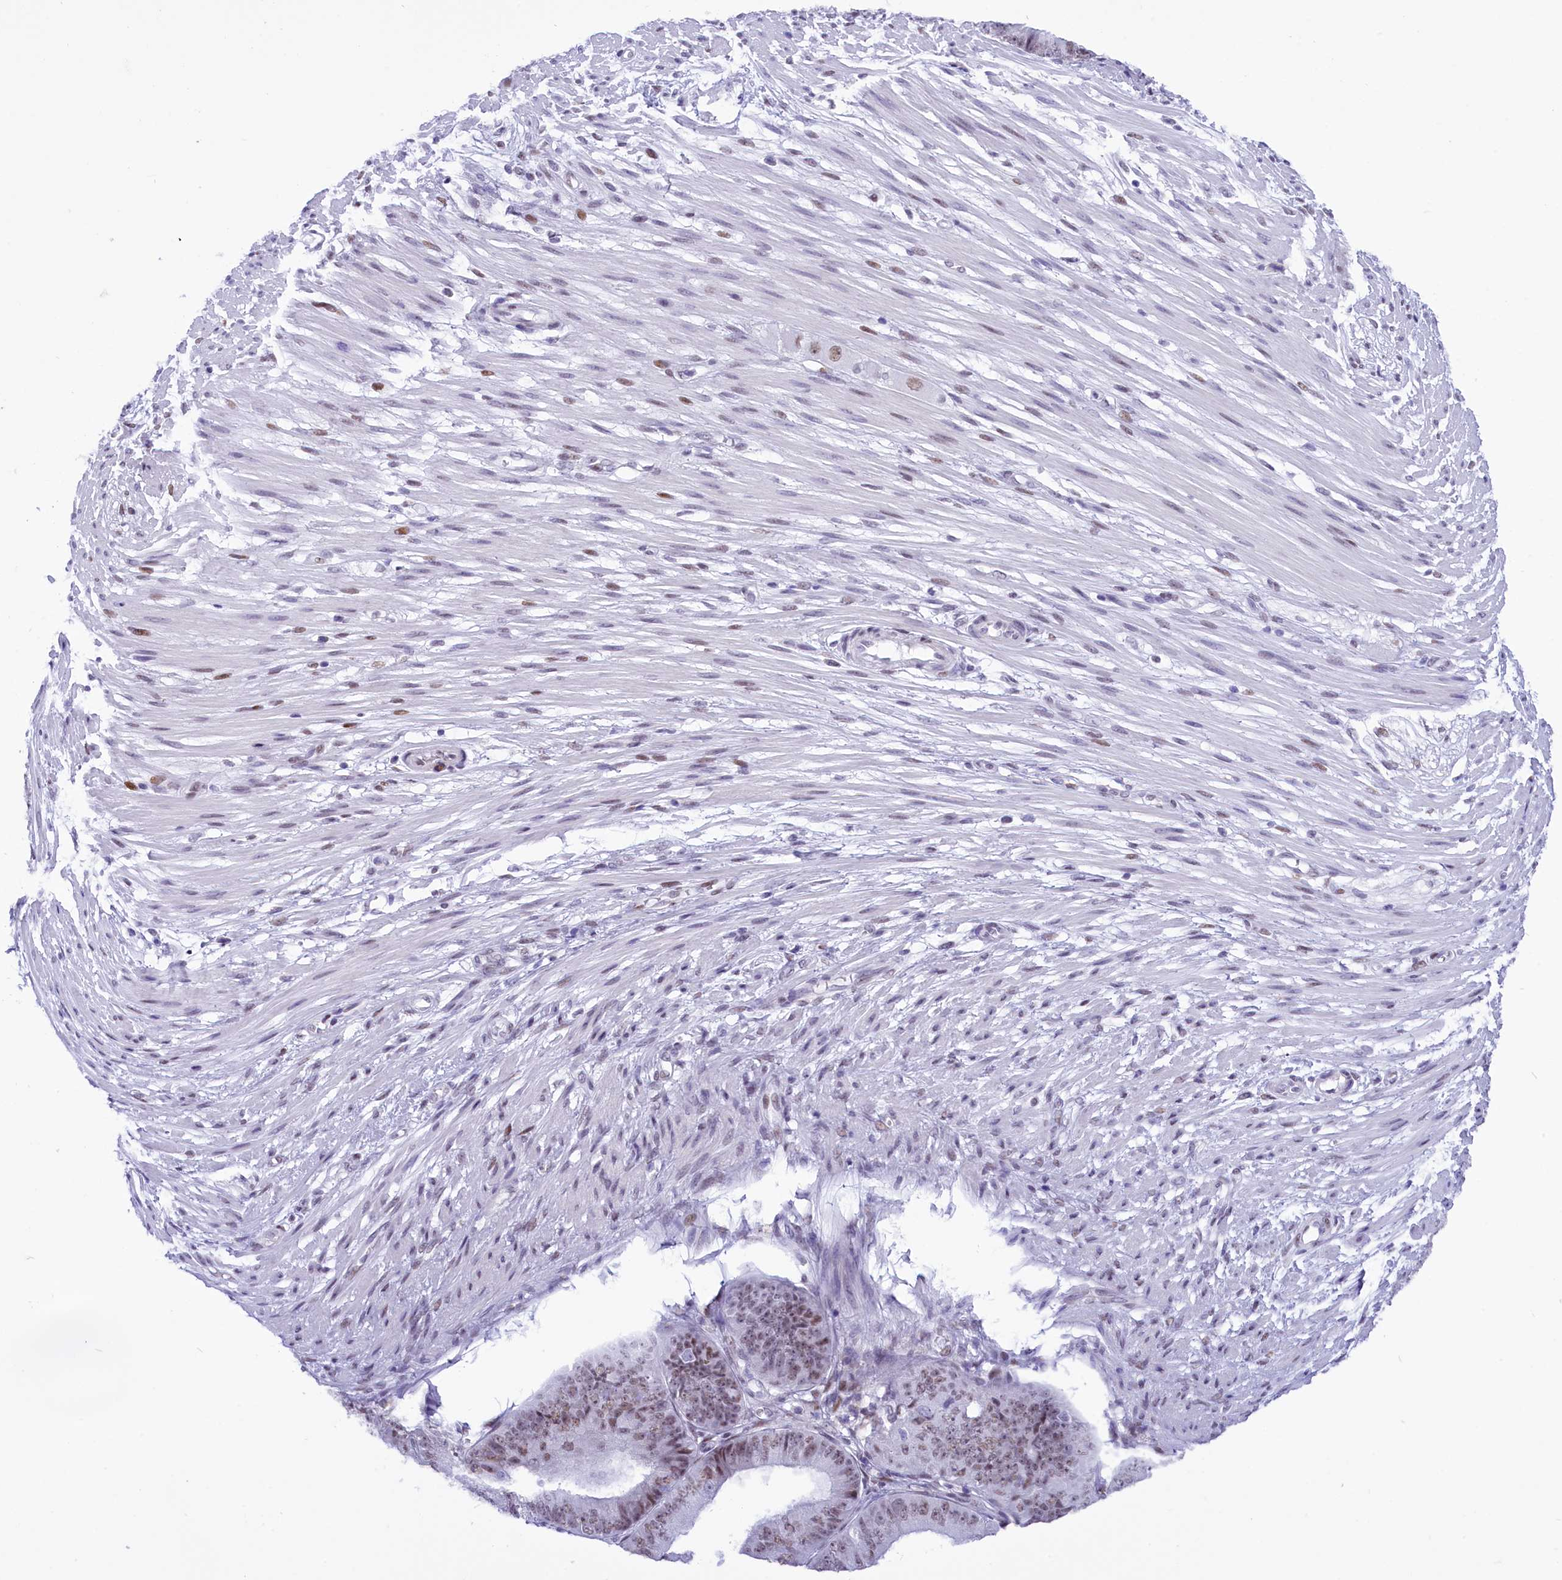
{"staining": {"intensity": "weak", "quantity": ">75%", "location": "nuclear"}, "tissue": "ovarian cancer", "cell_type": "Tumor cells", "image_type": "cancer", "snomed": [{"axis": "morphology", "description": "Carcinoma, endometroid"}, {"axis": "topography", "description": "Appendix"}, {"axis": "topography", "description": "Ovary"}], "caption": "An immunohistochemistry (IHC) photomicrograph of neoplastic tissue is shown. Protein staining in brown highlights weak nuclear positivity in endometroid carcinoma (ovarian) within tumor cells.", "gene": "RPS6KB1", "patient": {"sex": "female", "age": 42}}